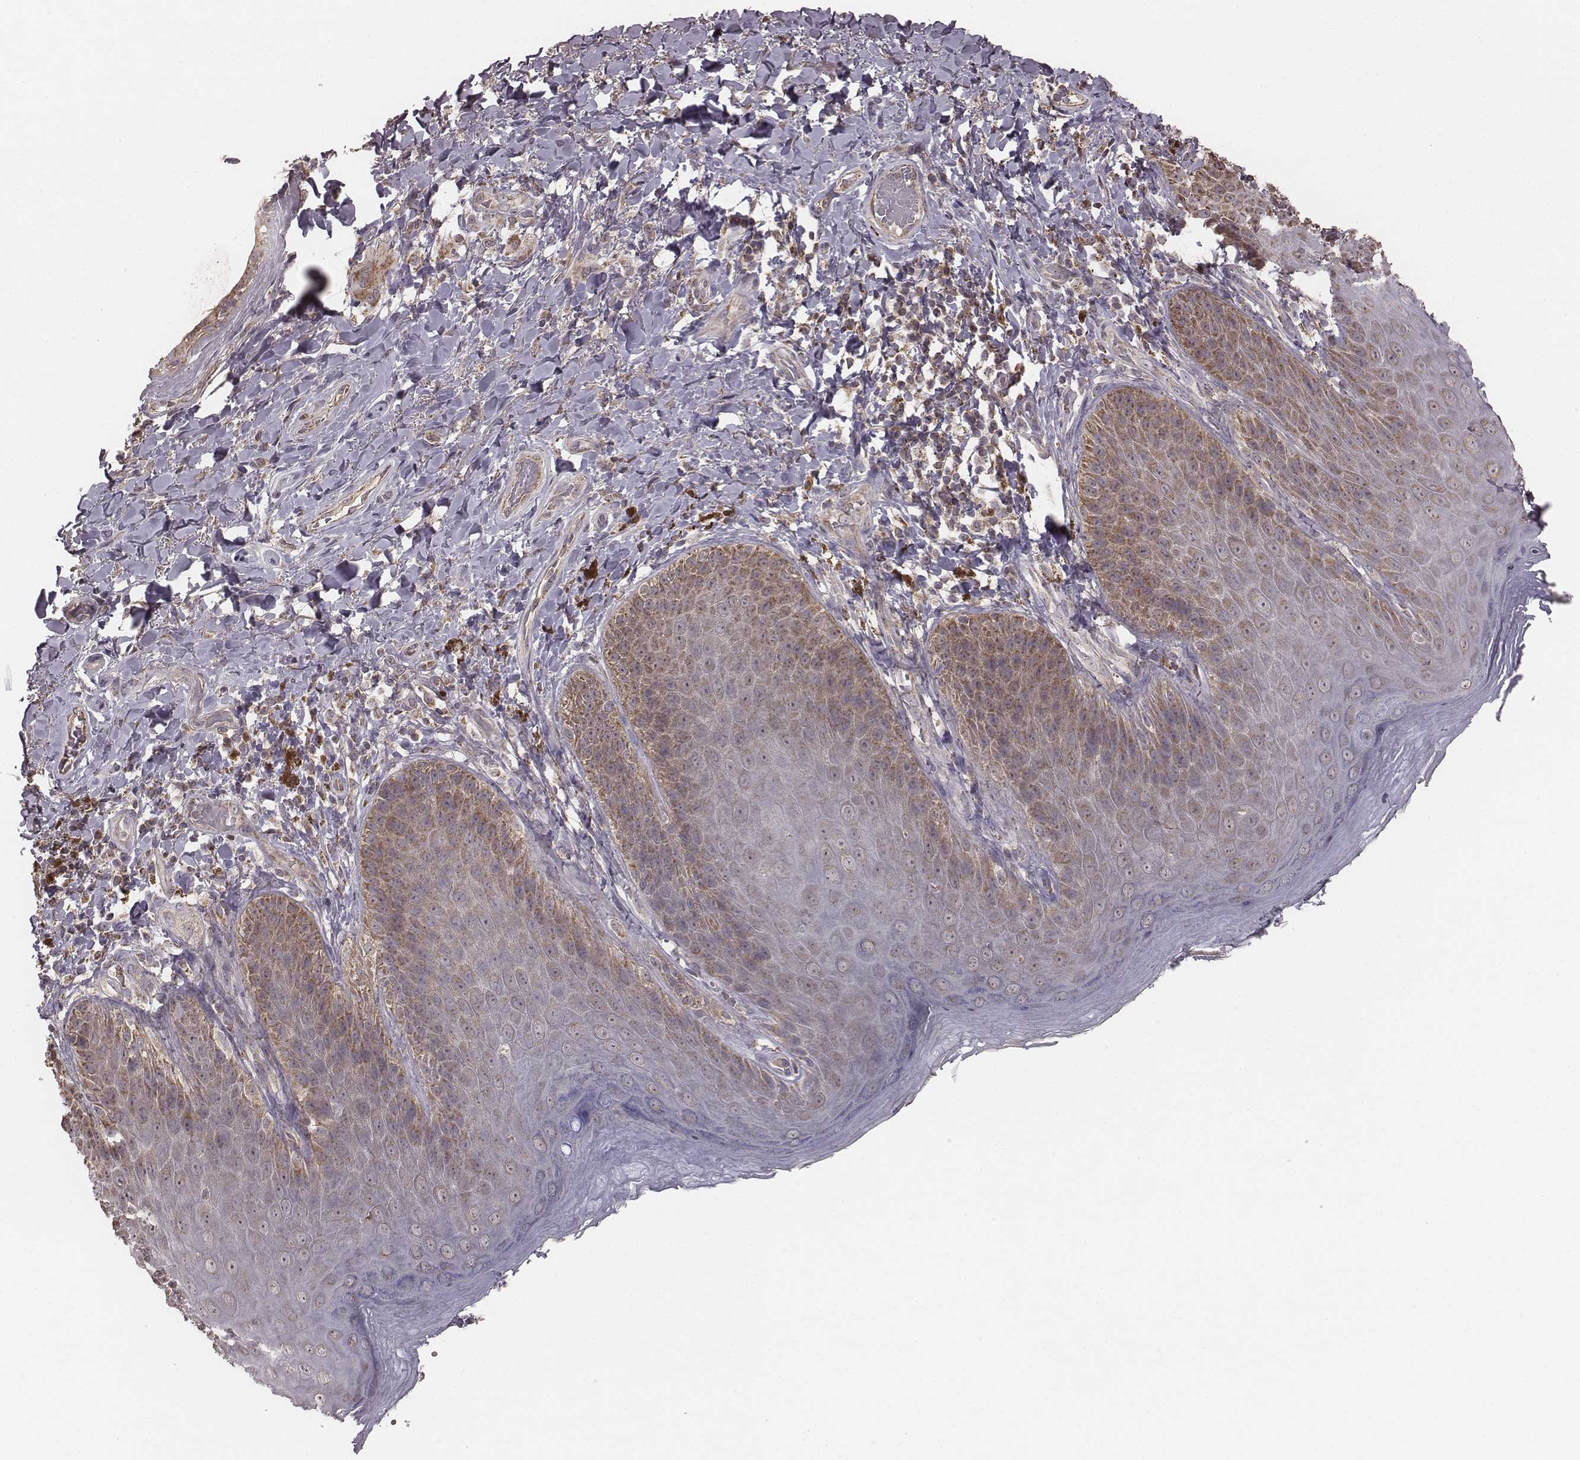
{"staining": {"intensity": "moderate", "quantity": "25%-75%", "location": "cytoplasmic/membranous"}, "tissue": "skin", "cell_type": "Epidermal cells", "image_type": "normal", "snomed": [{"axis": "morphology", "description": "Normal tissue, NOS"}, {"axis": "topography", "description": "Anal"}], "caption": "Brown immunohistochemical staining in unremarkable human skin demonstrates moderate cytoplasmic/membranous expression in about 25%-75% of epidermal cells. (DAB IHC, brown staining for protein, blue staining for nuclei).", "gene": "PDCD2L", "patient": {"sex": "male", "age": 53}}